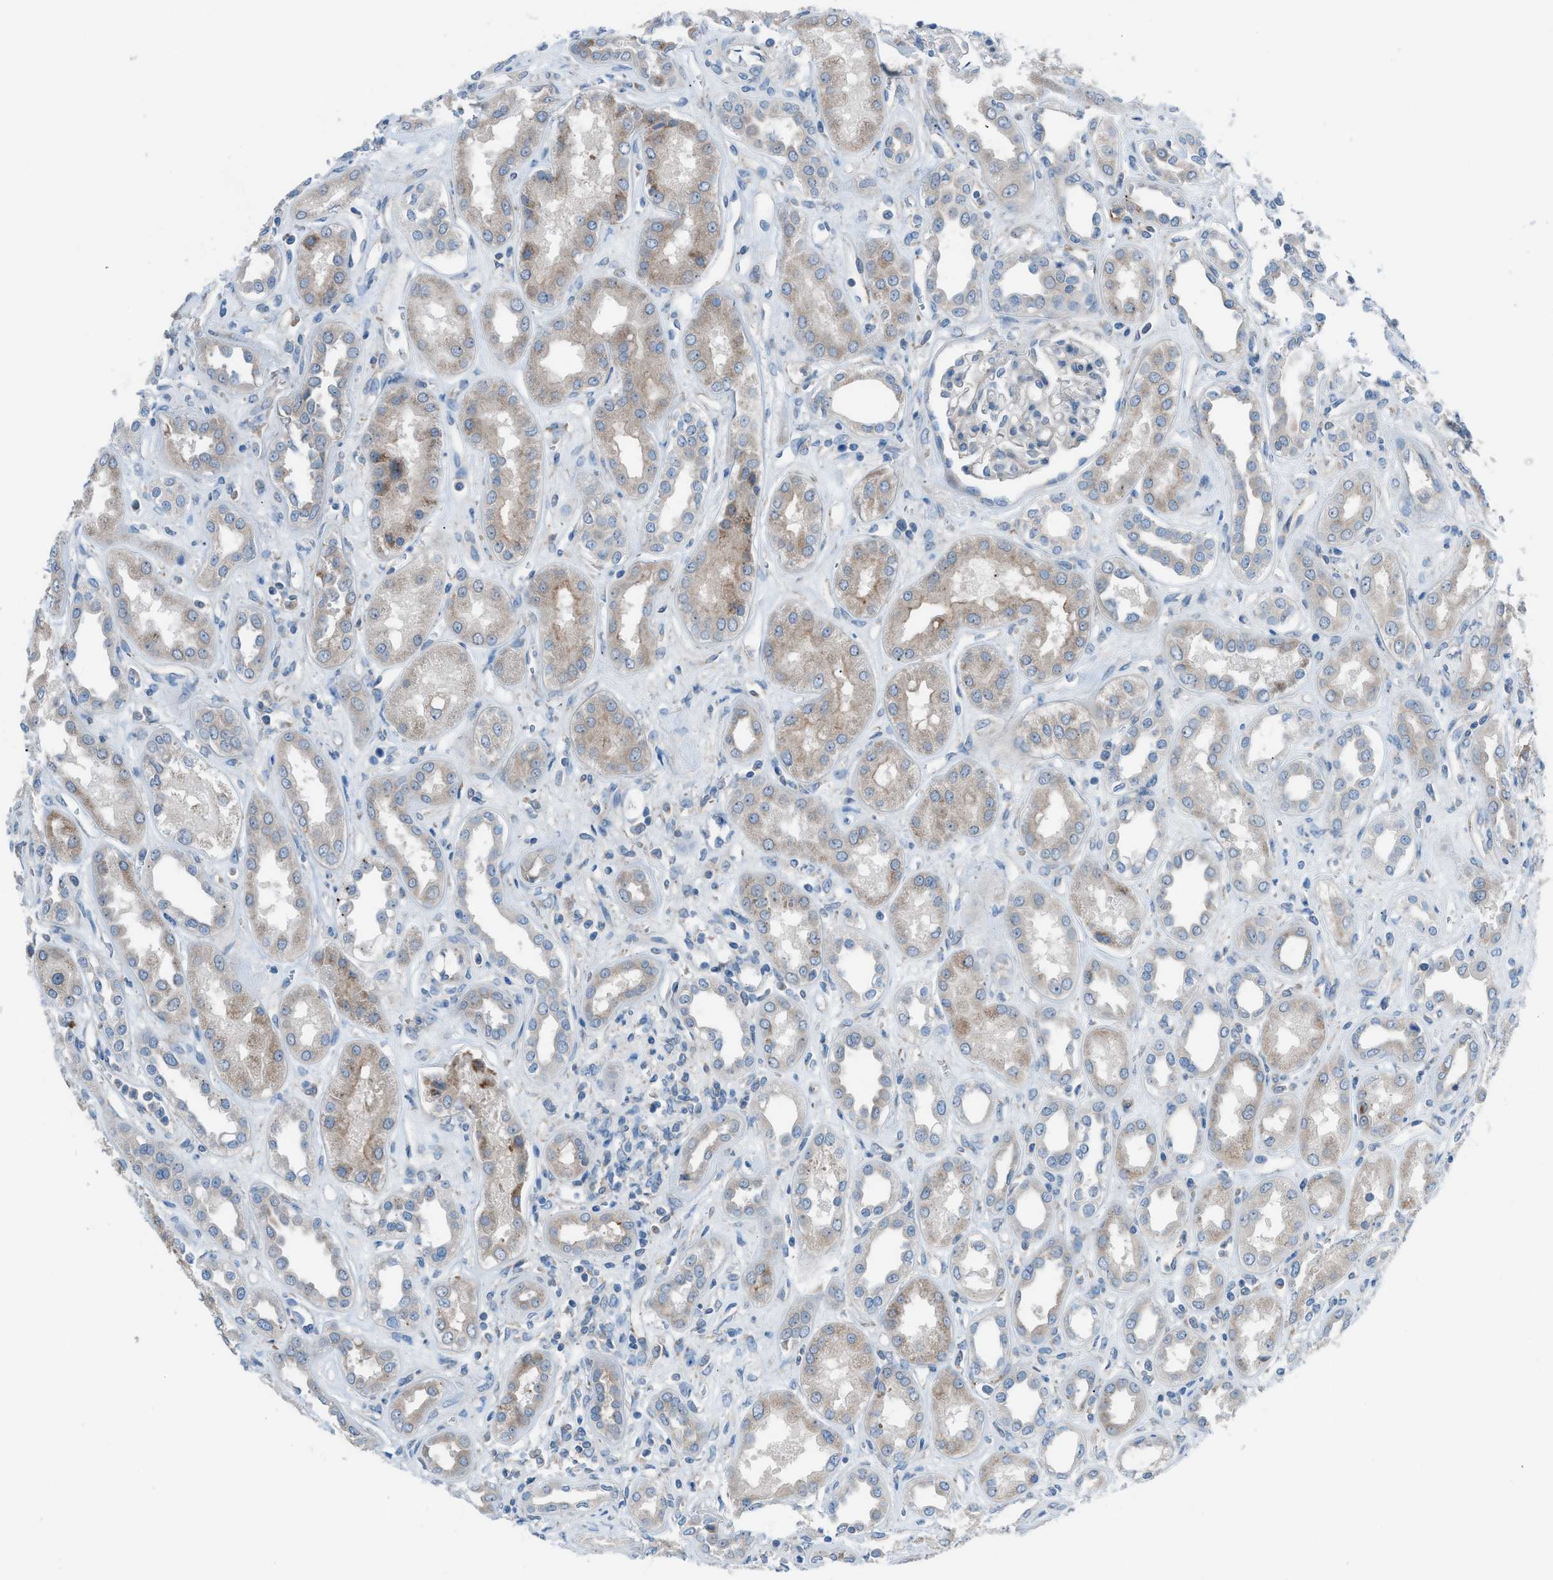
{"staining": {"intensity": "negative", "quantity": "none", "location": "none"}, "tissue": "kidney", "cell_type": "Cells in glomeruli", "image_type": "normal", "snomed": [{"axis": "morphology", "description": "Normal tissue, NOS"}, {"axis": "topography", "description": "Kidney"}], "caption": "IHC micrograph of unremarkable kidney stained for a protein (brown), which displays no staining in cells in glomeruli.", "gene": "HEG1", "patient": {"sex": "male", "age": 59}}